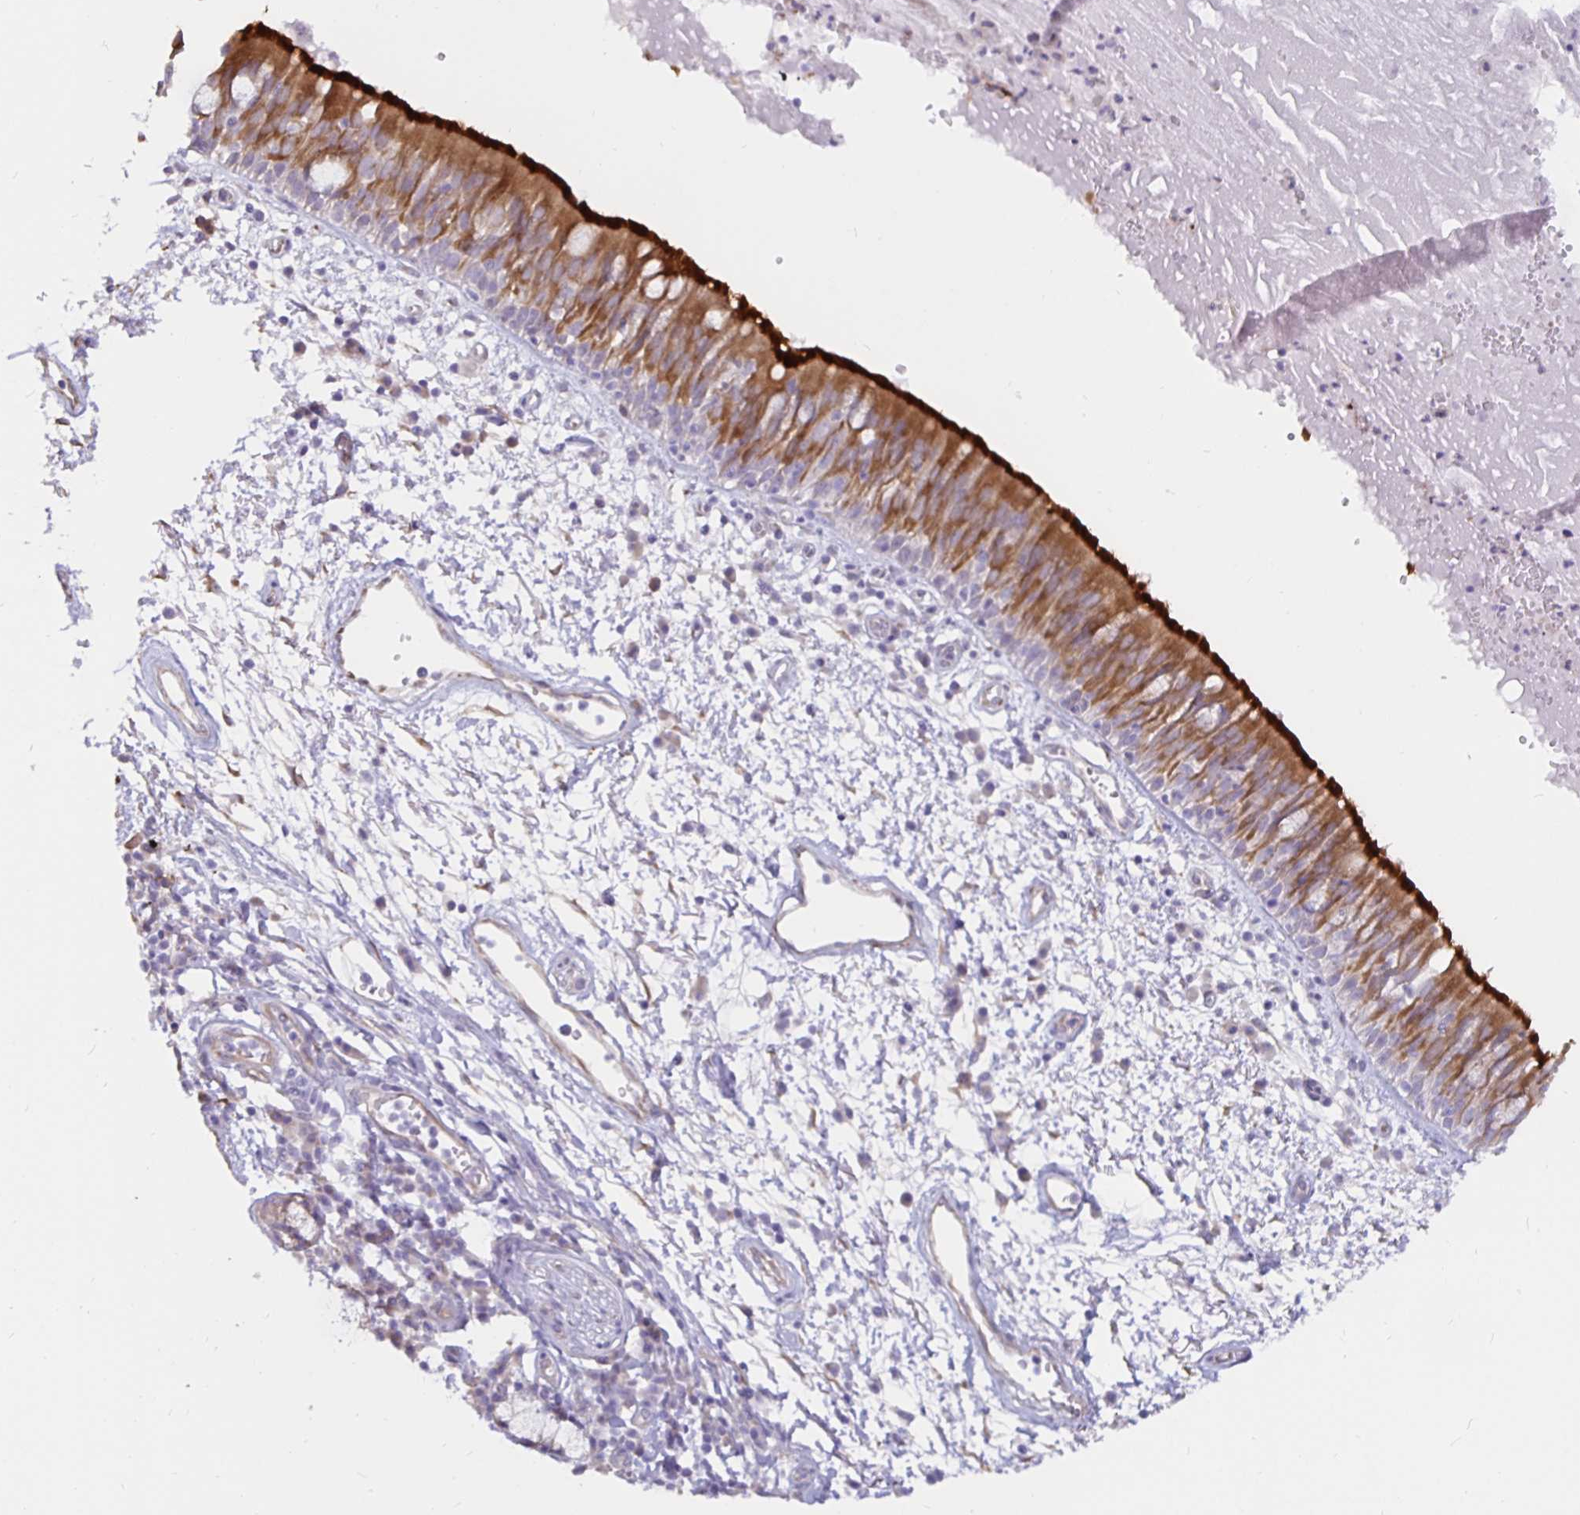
{"staining": {"intensity": "strong", "quantity": ">75%", "location": "cytoplasmic/membranous"}, "tissue": "bronchus", "cell_type": "Respiratory epithelial cells", "image_type": "normal", "snomed": [{"axis": "morphology", "description": "Normal tissue, NOS"}, {"axis": "morphology", "description": "Squamous cell carcinoma, NOS"}, {"axis": "topography", "description": "Cartilage tissue"}, {"axis": "topography", "description": "Bronchus"}, {"axis": "topography", "description": "Lung"}], "caption": "Protein staining of benign bronchus displays strong cytoplasmic/membranous staining in about >75% of respiratory epithelial cells.", "gene": "DNAI2", "patient": {"sex": "male", "age": 66}}